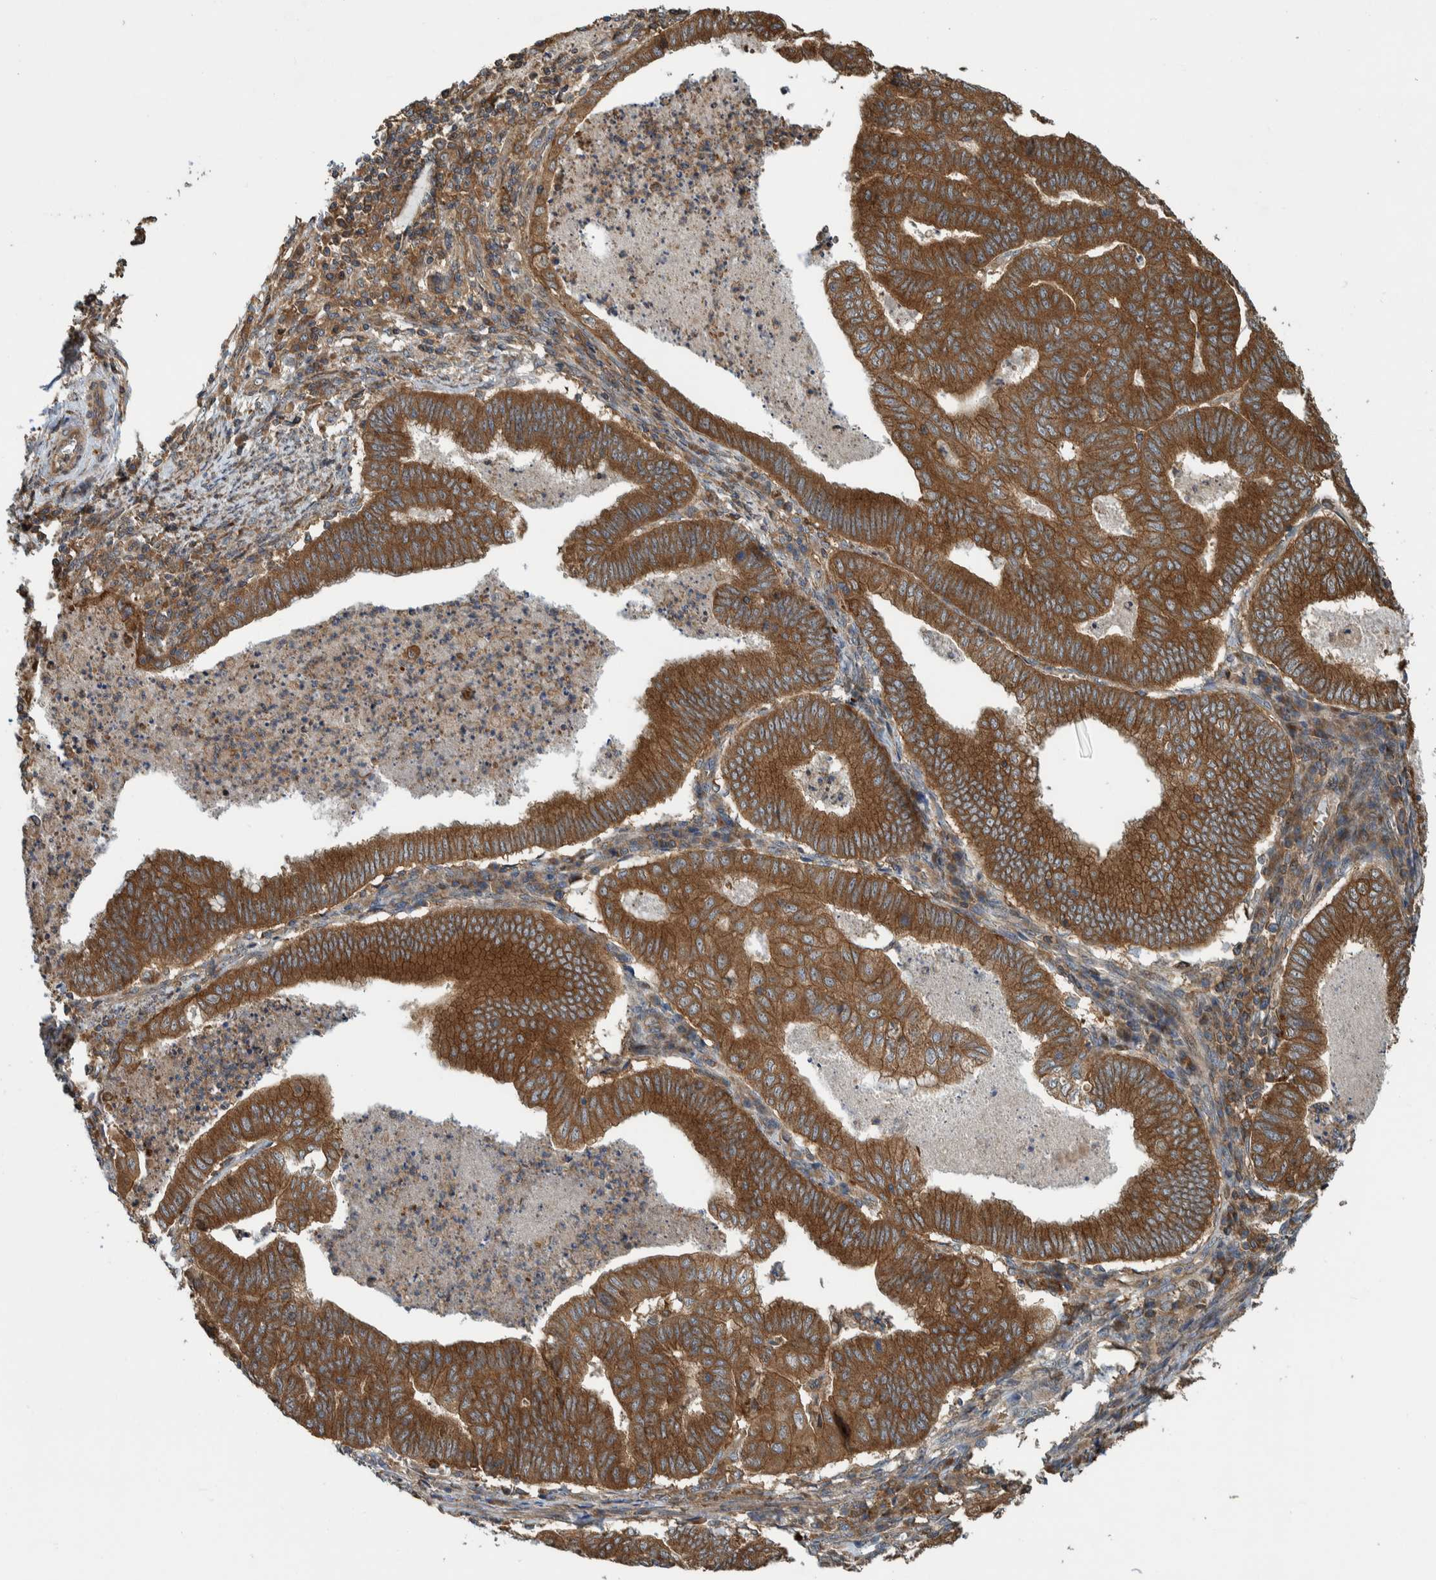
{"staining": {"intensity": "strong", "quantity": ">75%", "location": "cytoplasmic/membranous"}, "tissue": "endometrial cancer", "cell_type": "Tumor cells", "image_type": "cancer", "snomed": [{"axis": "morphology", "description": "Polyp, NOS"}, {"axis": "morphology", "description": "Adenocarcinoma, NOS"}, {"axis": "morphology", "description": "Adenoma, NOS"}, {"axis": "topography", "description": "Endometrium"}], "caption": "The photomicrograph exhibits a brown stain indicating the presence of a protein in the cytoplasmic/membranous of tumor cells in adenoma (endometrial).", "gene": "CCDC57", "patient": {"sex": "female", "age": 79}}